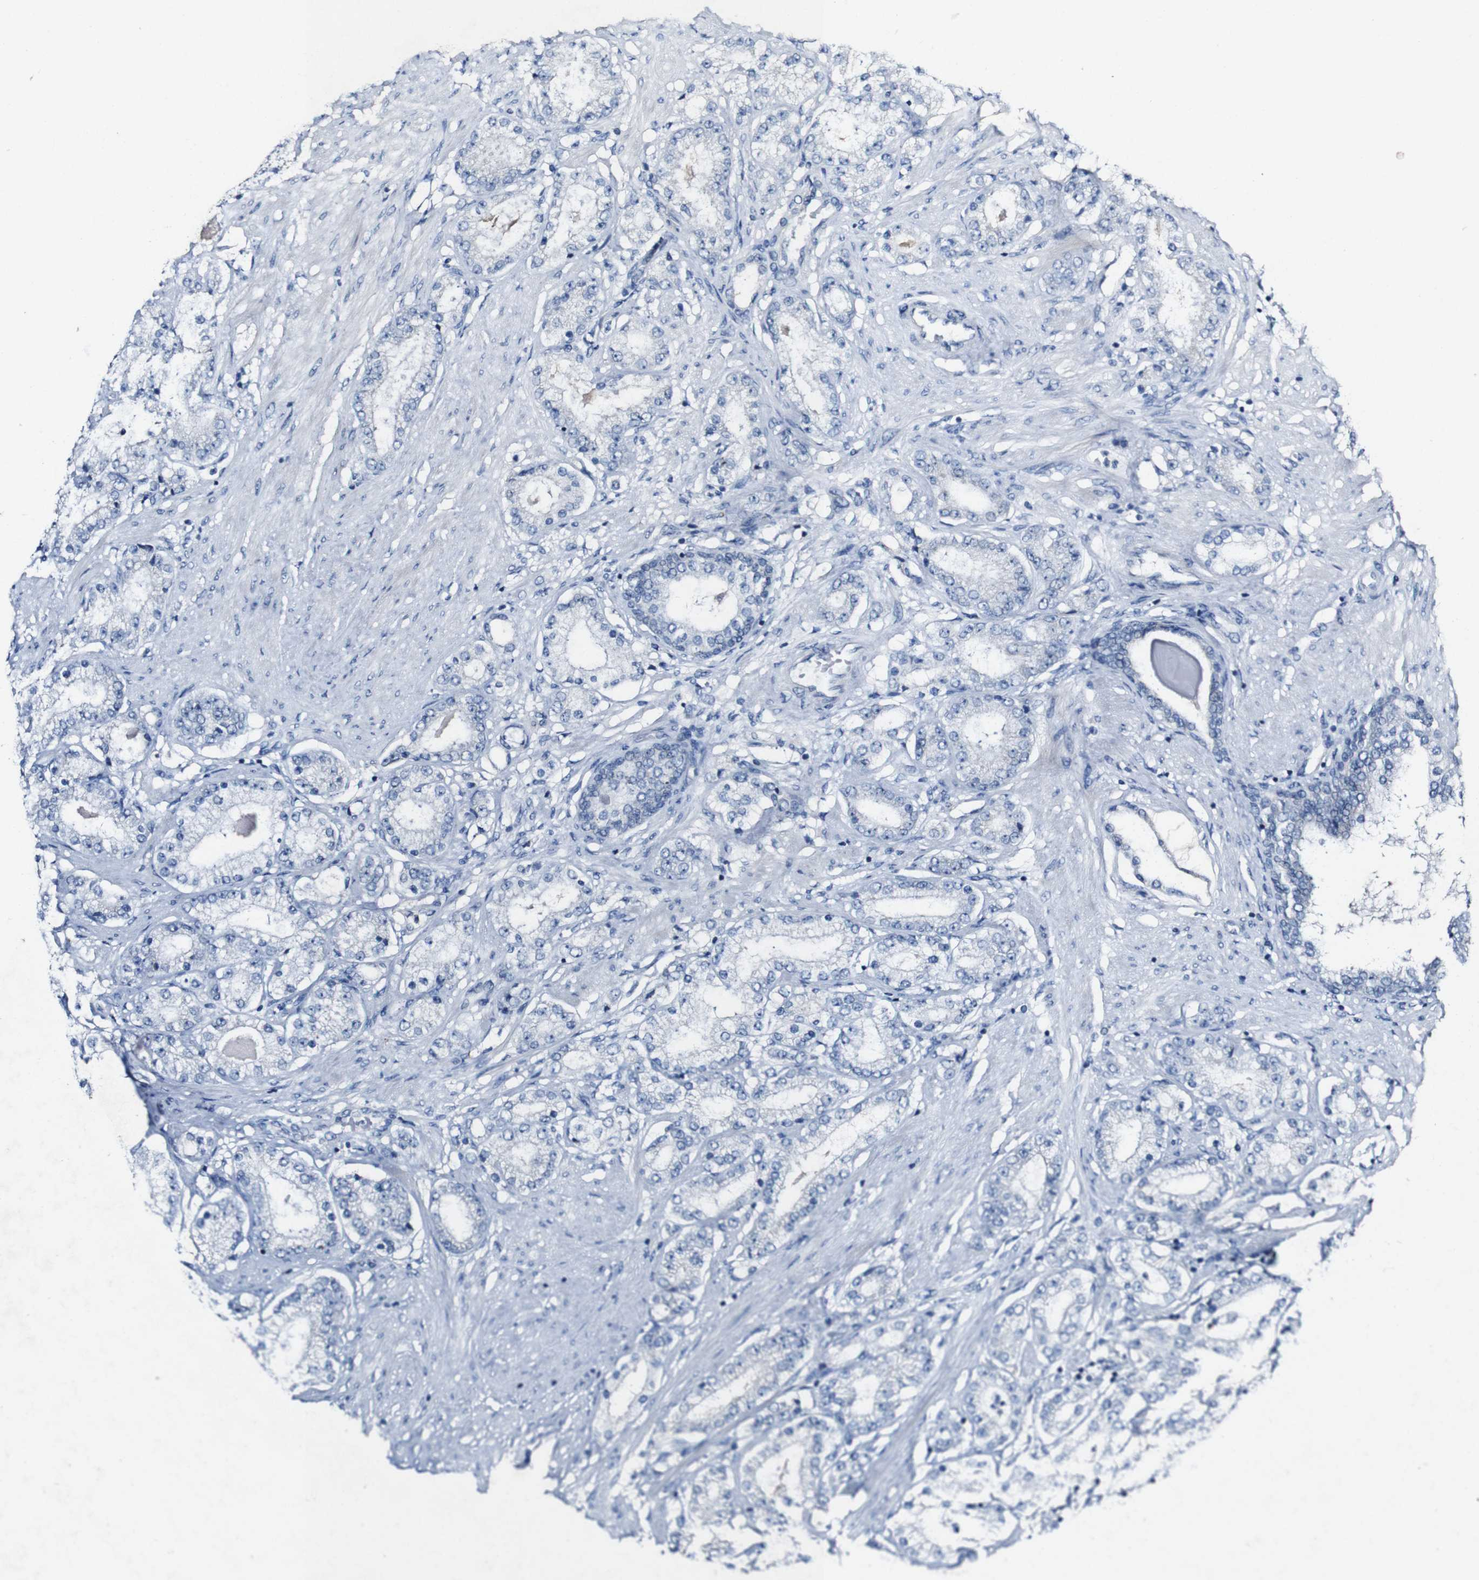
{"staining": {"intensity": "negative", "quantity": "none", "location": "none"}, "tissue": "prostate cancer", "cell_type": "Tumor cells", "image_type": "cancer", "snomed": [{"axis": "morphology", "description": "Adenocarcinoma, Low grade"}, {"axis": "topography", "description": "Prostate"}], "caption": "Immunohistochemical staining of human prostate cancer (adenocarcinoma (low-grade)) exhibits no significant staining in tumor cells.", "gene": "GRAMD1A", "patient": {"sex": "male", "age": 63}}